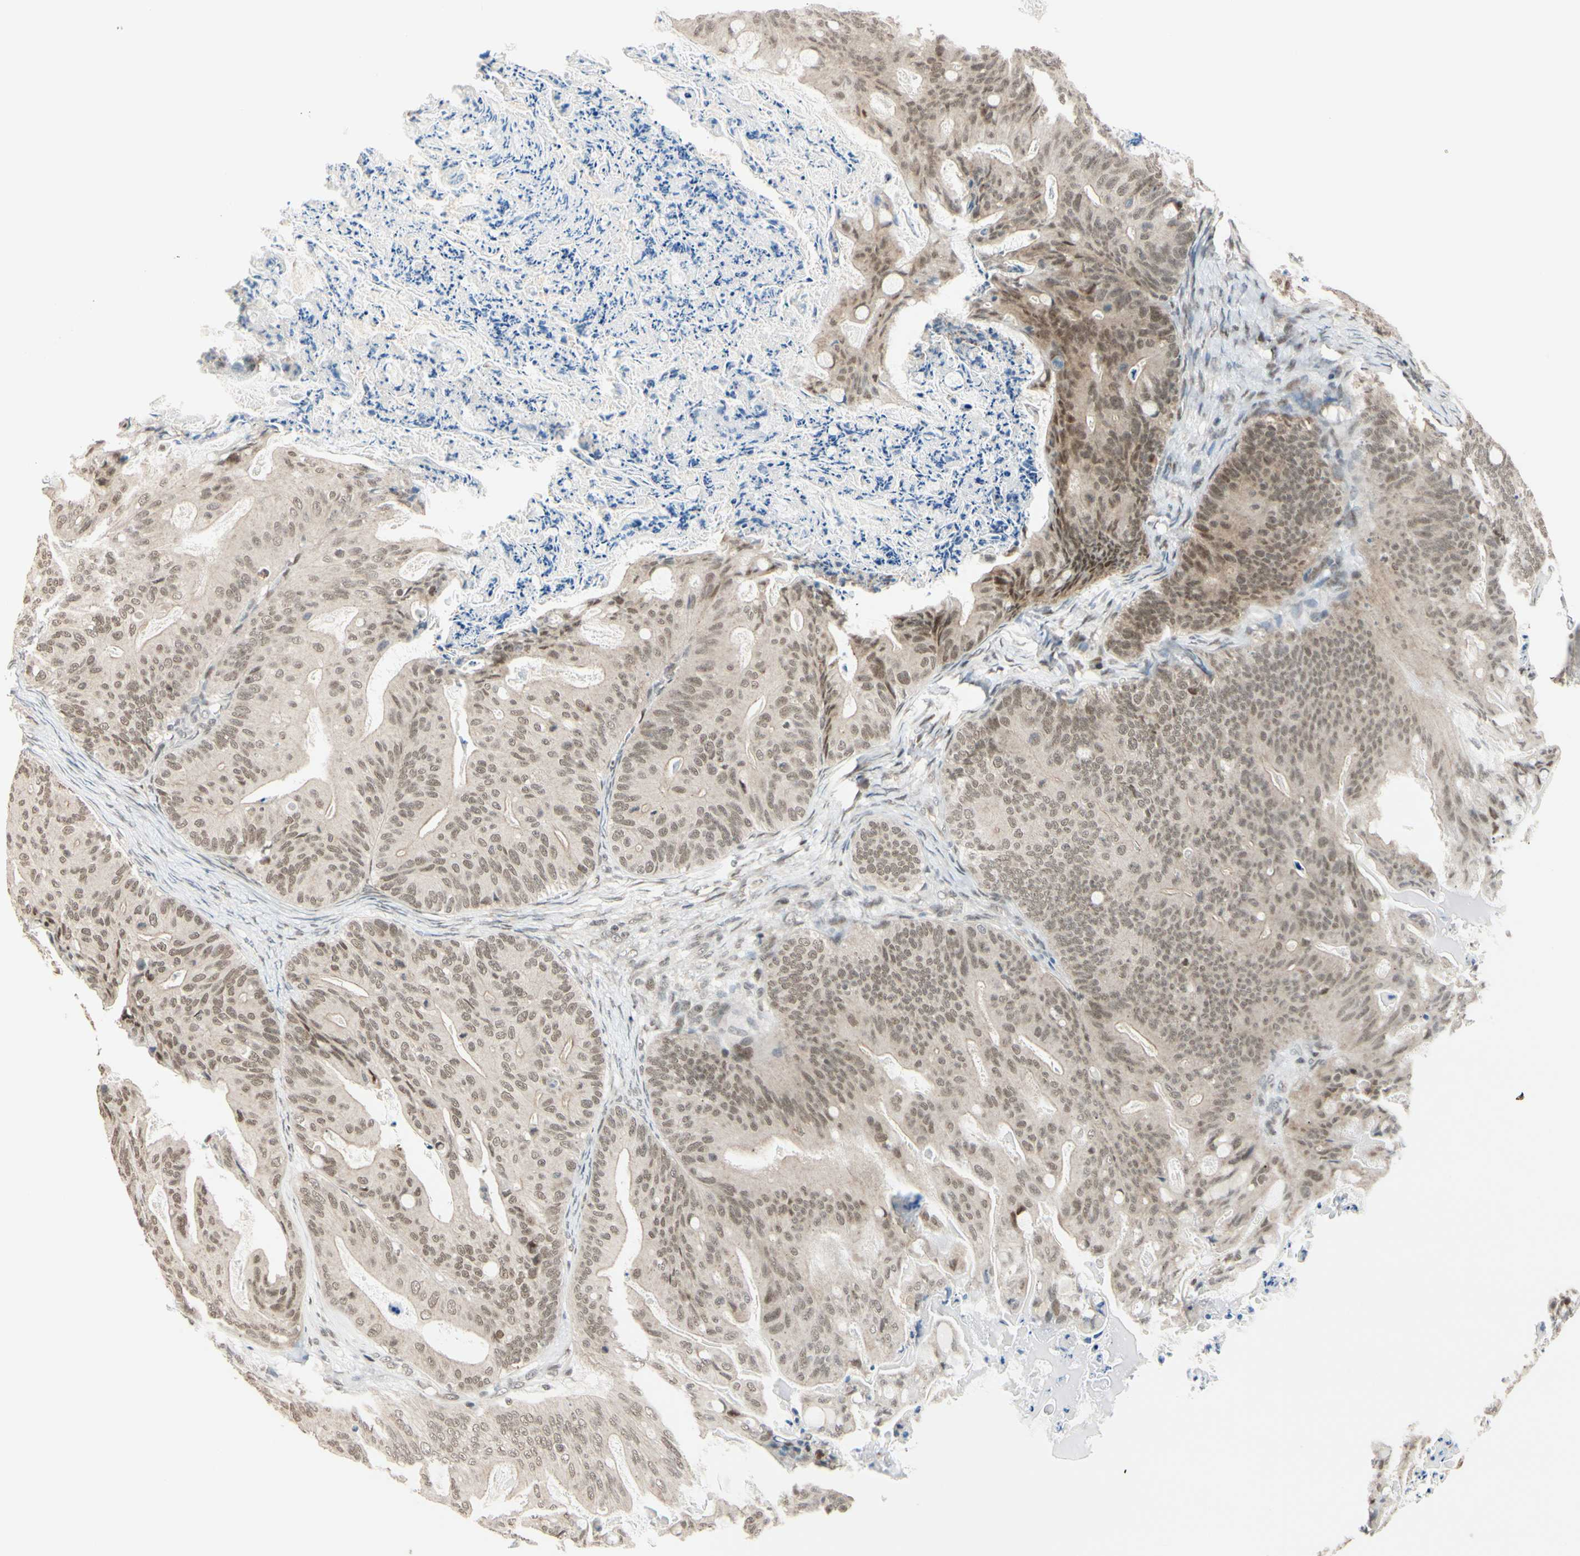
{"staining": {"intensity": "weak", "quantity": ">75%", "location": "cytoplasmic/membranous,nuclear"}, "tissue": "ovarian cancer", "cell_type": "Tumor cells", "image_type": "cancer", "snomed": [{"axis": "morphology", "description": "Cystadenocarcinoma, mucinous, NOS"}, {"axis": "topography", "description": "Ovary"}], "caption": "IHC of human ovarian cancer reveals low levels of weak cytoplasmic/membranous and nuclear staining in about >75% of tumor cells.", "gene": "BRMS1", "patient": {"sex": "female", "age": 36}}